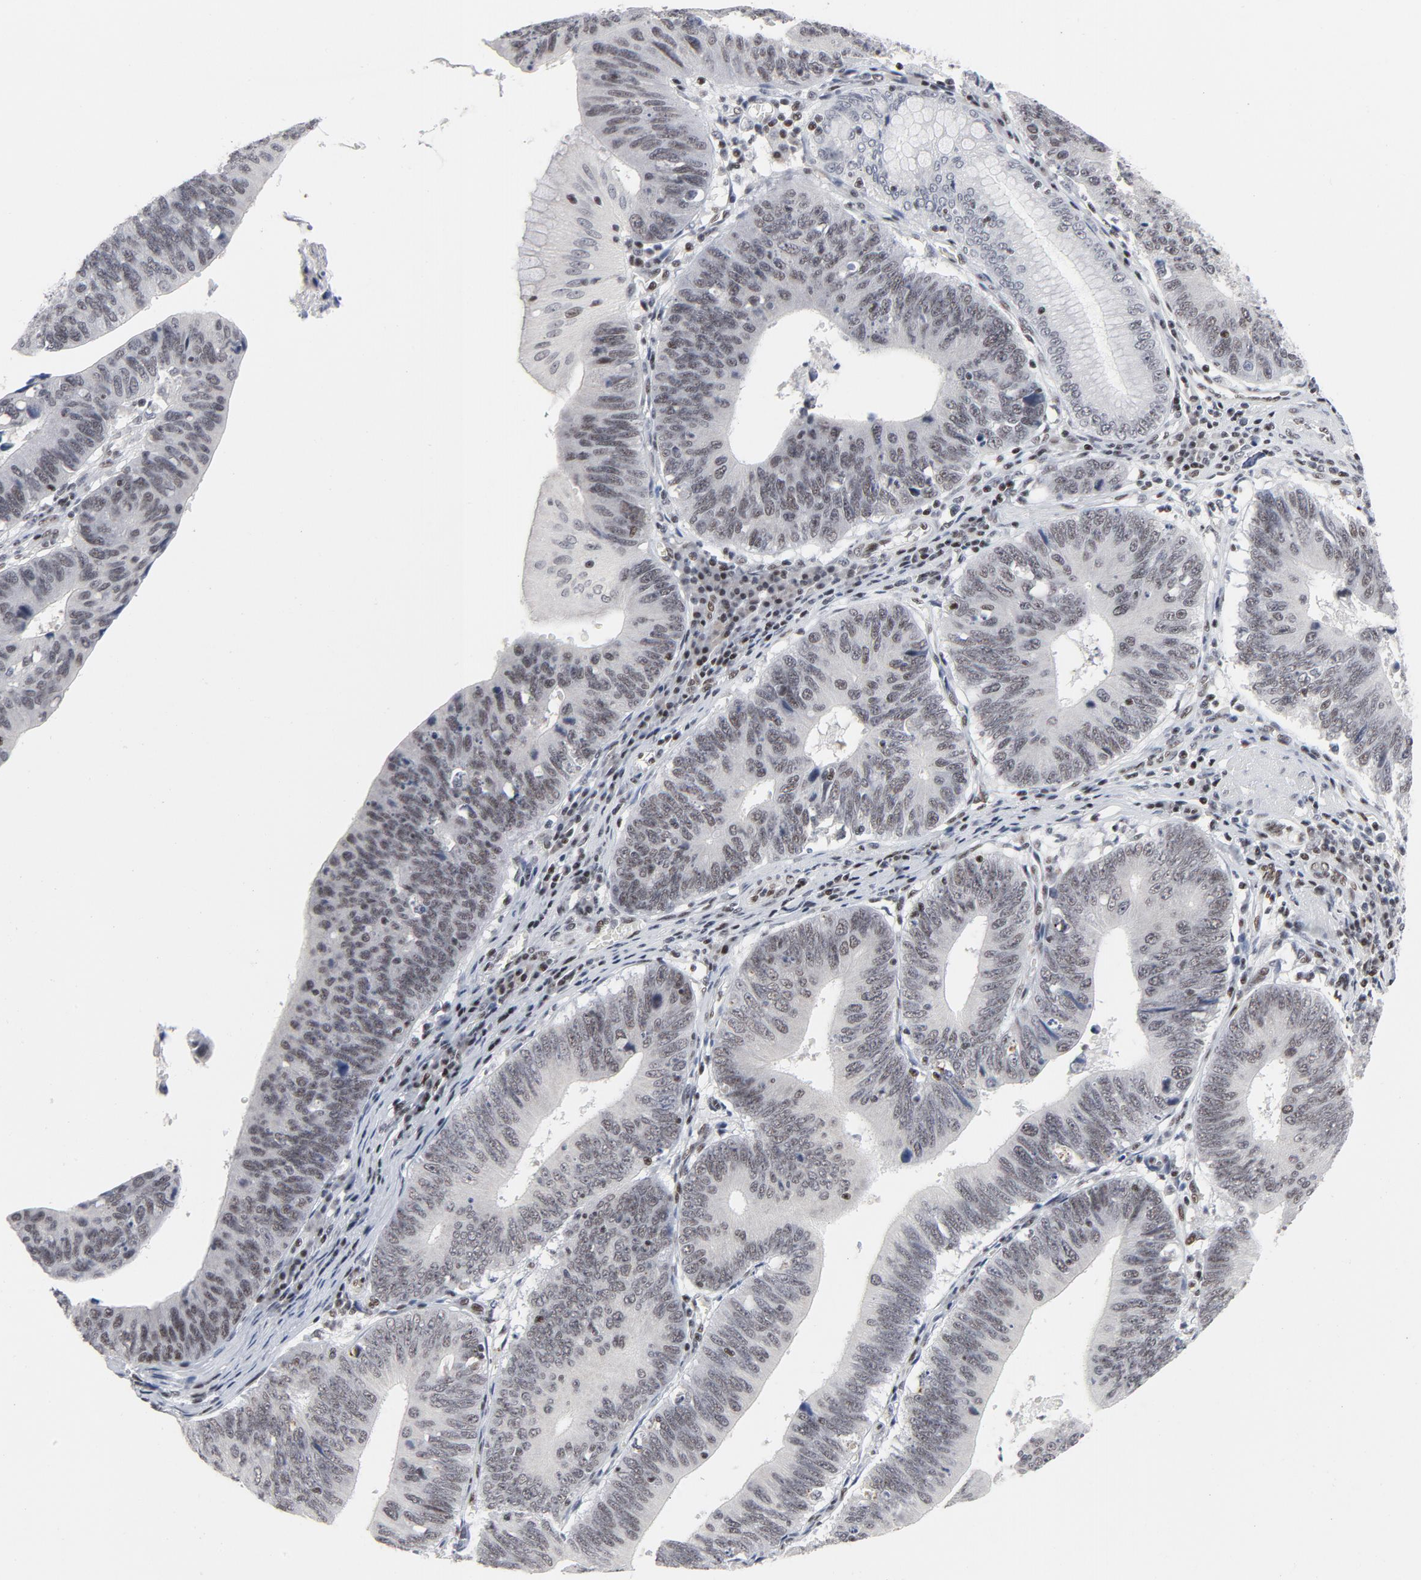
{"staining": {"intensity": "weak", "quantity": ">75%", "location": "nuclear"}, "tissue": "stomach cancer", "cell_type": "Tumor cells", "image_type": "cancer", "snomed": [{"axis": "morphology", "description": "Adenocarcinoma, NOS"}, {"axis": "topography", "description": "Stomach"}], "caption": "DAB (3,3'-diaminobenzidine) immunohistochemical staining of stomach adenocarcinoma displays weak nuclear protein staining in about >75% of tumor cells.", "gene": "GABPA", "patient": {"sex": "male", "age": 59}}